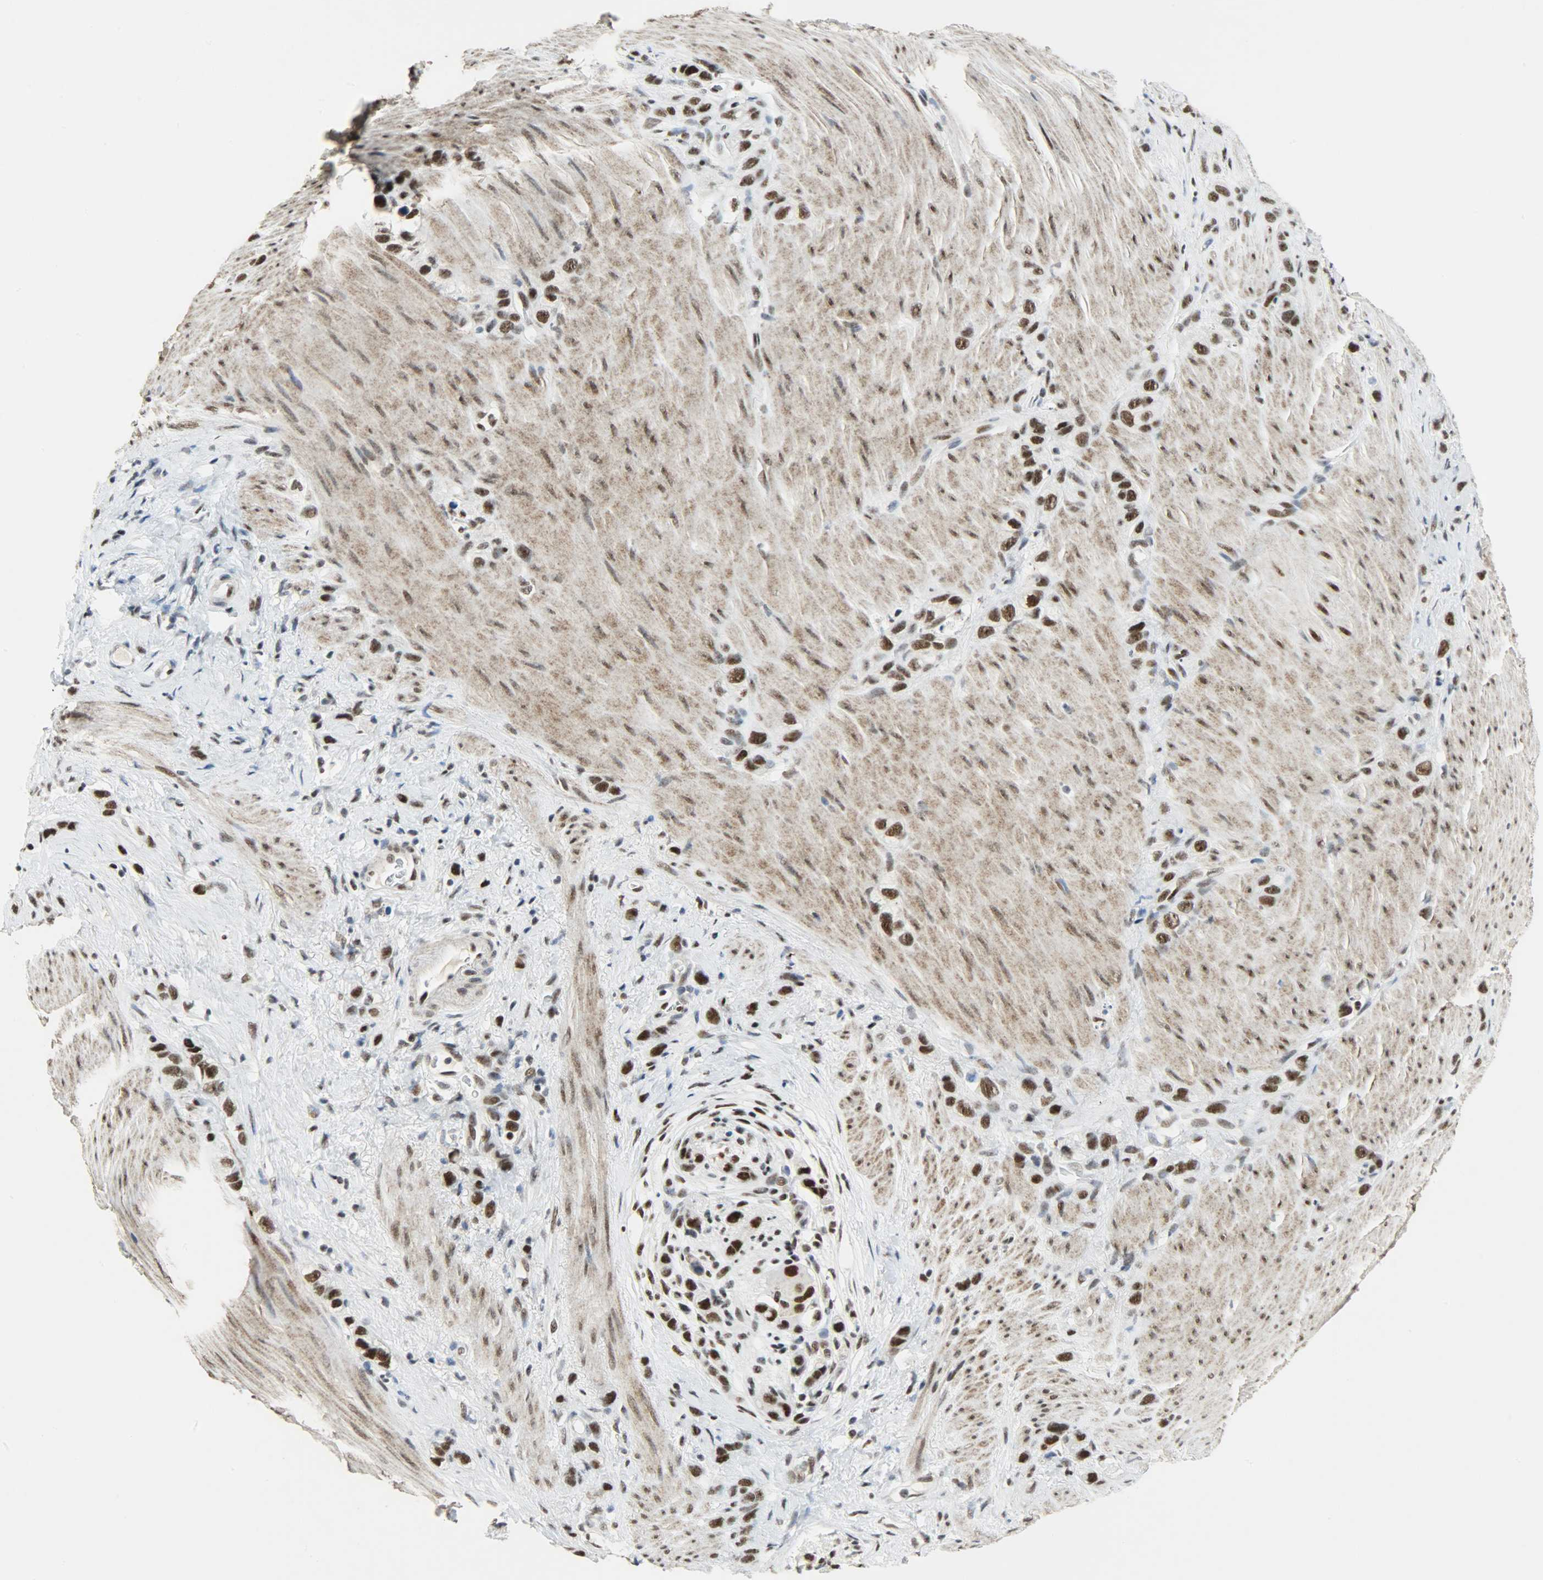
{"staining": {"intensity": "strong", "quantity": ">75%", "location": "nuclear"}, "tissue": "stomach cancer", "cell_type": "Tumor cells", "image_type": "cancer", "snomed": [{"axis": "morphology", "description": "Normal tissue, NOS"}, {"axis": "morphology", "description": "Adenocarcinoma, NOS"}, {"axis": "morphology", "description": "Adenocarcinoma, High grade"}, {"axis": "topography", "description": "Stomach, upper"}, {"axis": "topography", "description": "Stomach"}], "caption": "Protein expression analysis of stomach cancer shows strong nuclear positivity in about >75% of tumor cells. (DAB (3,3'-diaminobenzidine) IHC, brown staining for protein, blue staining for nuclei).", "gene": "SSB", "patient": {"sex": "female", "age": 65}}